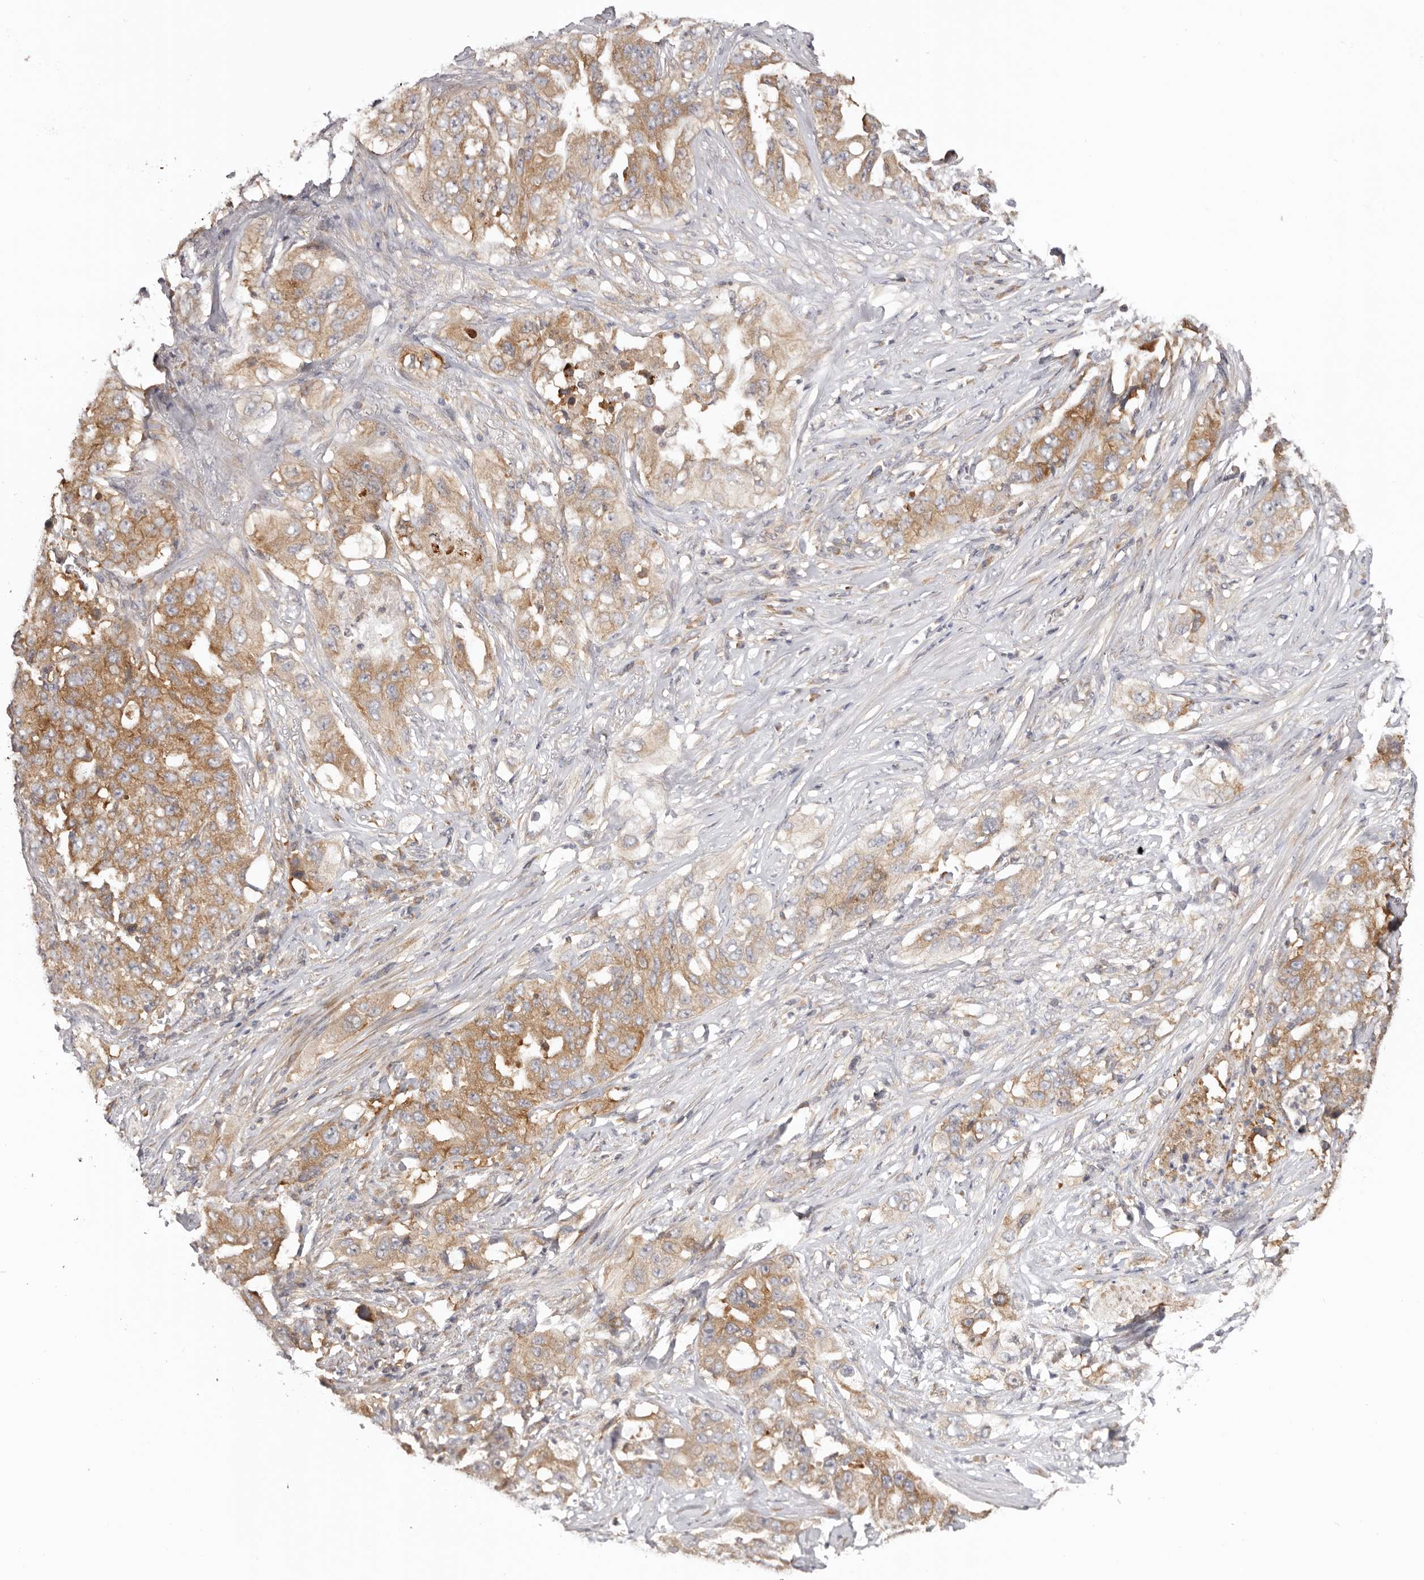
{"staining": {"intensity": "moderate", "quantity": ">75%", "location": "cytoplasmic/membranous"}, "tissue": "lung cancer", "cell_type": "Tumor cells", "image_type": "cancer", "snomed": [{"axis": "morphology", "description": "Adenocarcinoma, NOS"}, {"axis": "topography", "description": "Lung"}], "caption": "A brown stain highlights moderate cytoplasmic/membranous staining of a protein in adenocarcinoma (lung) tumor cells. (DAB IHC with brightfield microscopy, high magnification).", "gene": "EEF1E1", "patient": {"sex": "female", "age": 51}}